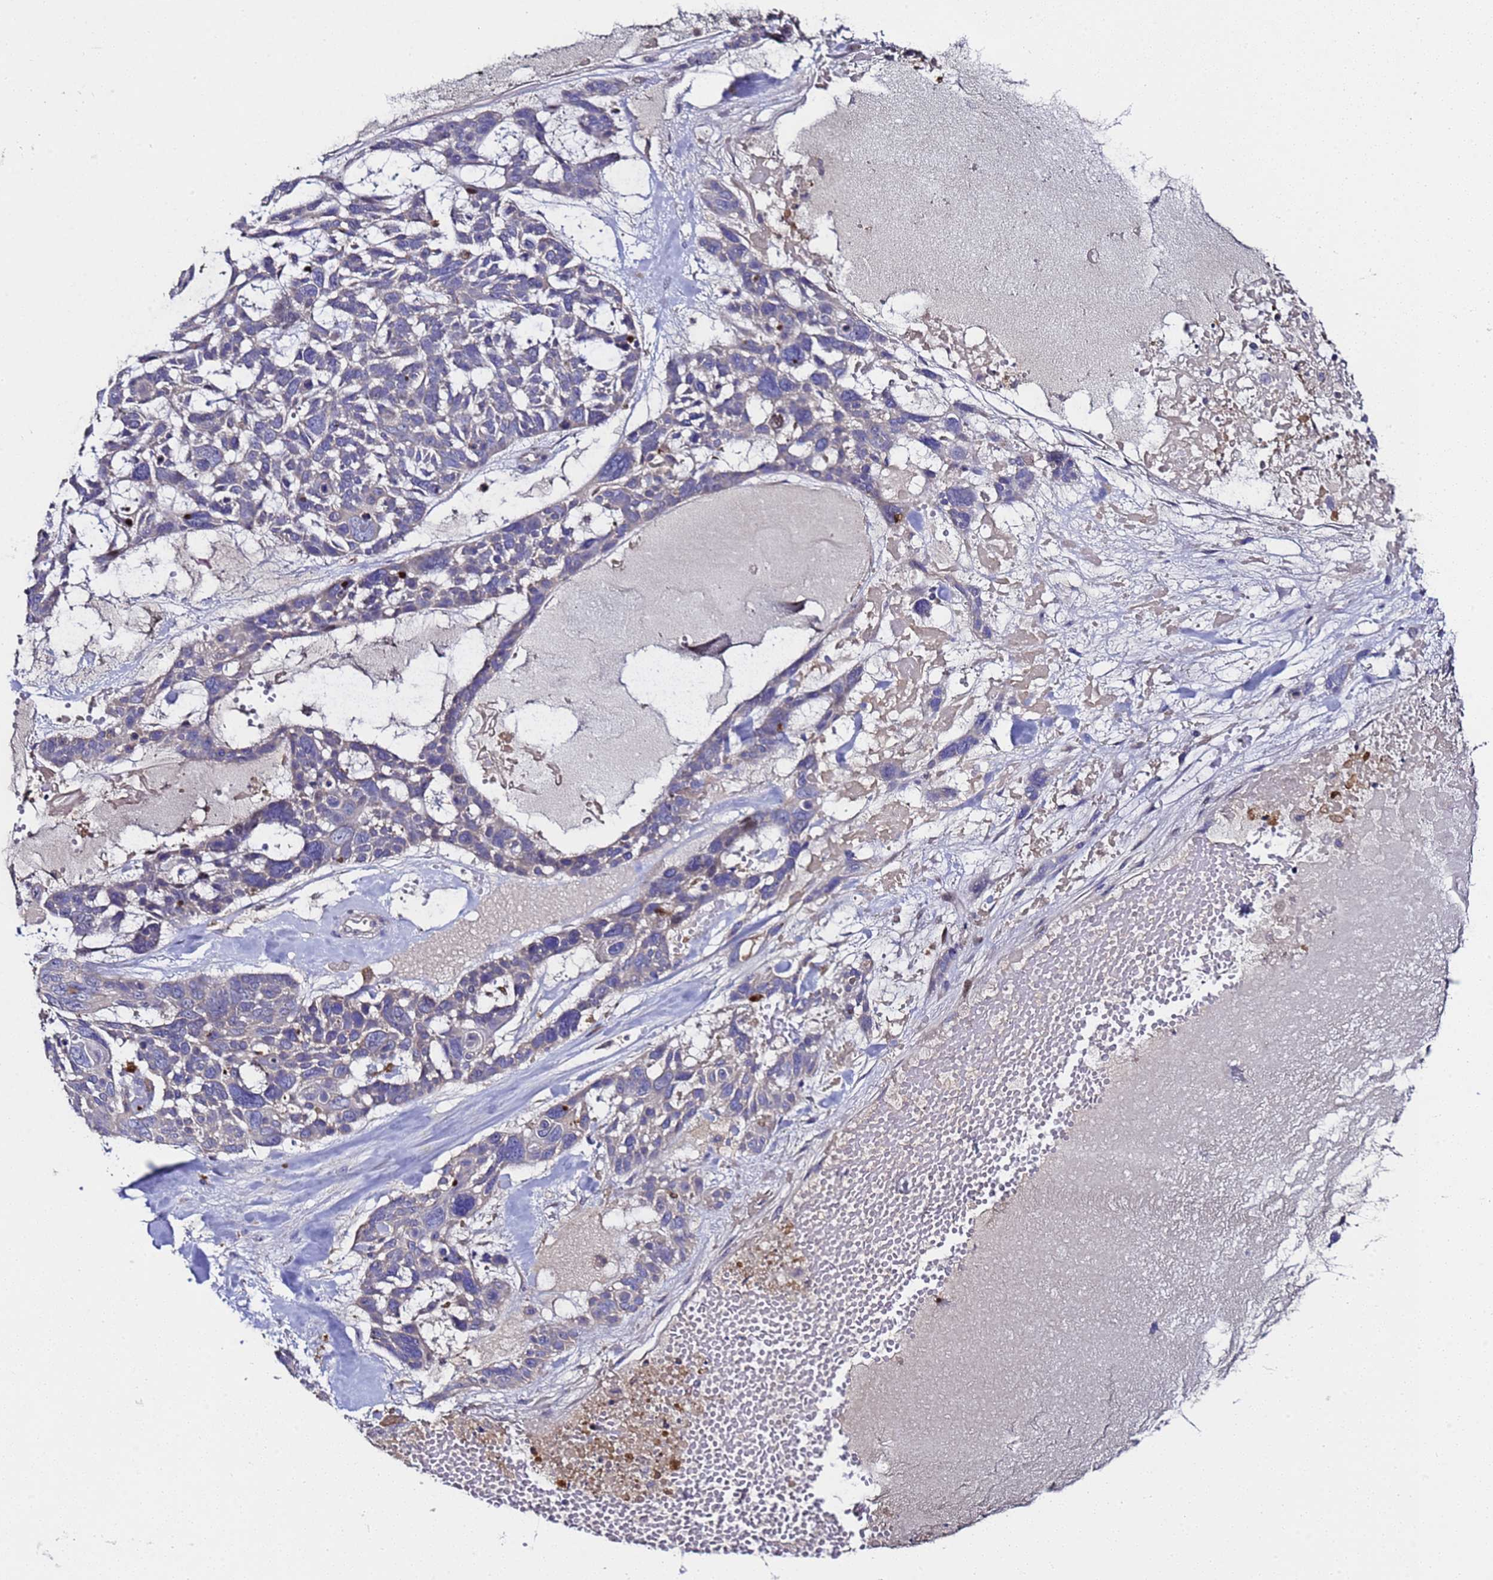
{"staining": {"intensity": "negative", "quantity": "none", "location": "none"}, "tissue": "skin cancer", "cell_type": "Tumor cells", "image_type": "cancer", "snomed": [{"axis": "morphology", "description": "Basal cell carcinoma"}, {"axis": "topography", "description": "Skin"}], "caption": "This is an immunohistochemistry (IHC) photomicrograph of basal cell carcinoma (skin). There is no positivity in tumor cells.", "gene": "ALG3", "patient": {"sex": "male", "age": 88}}